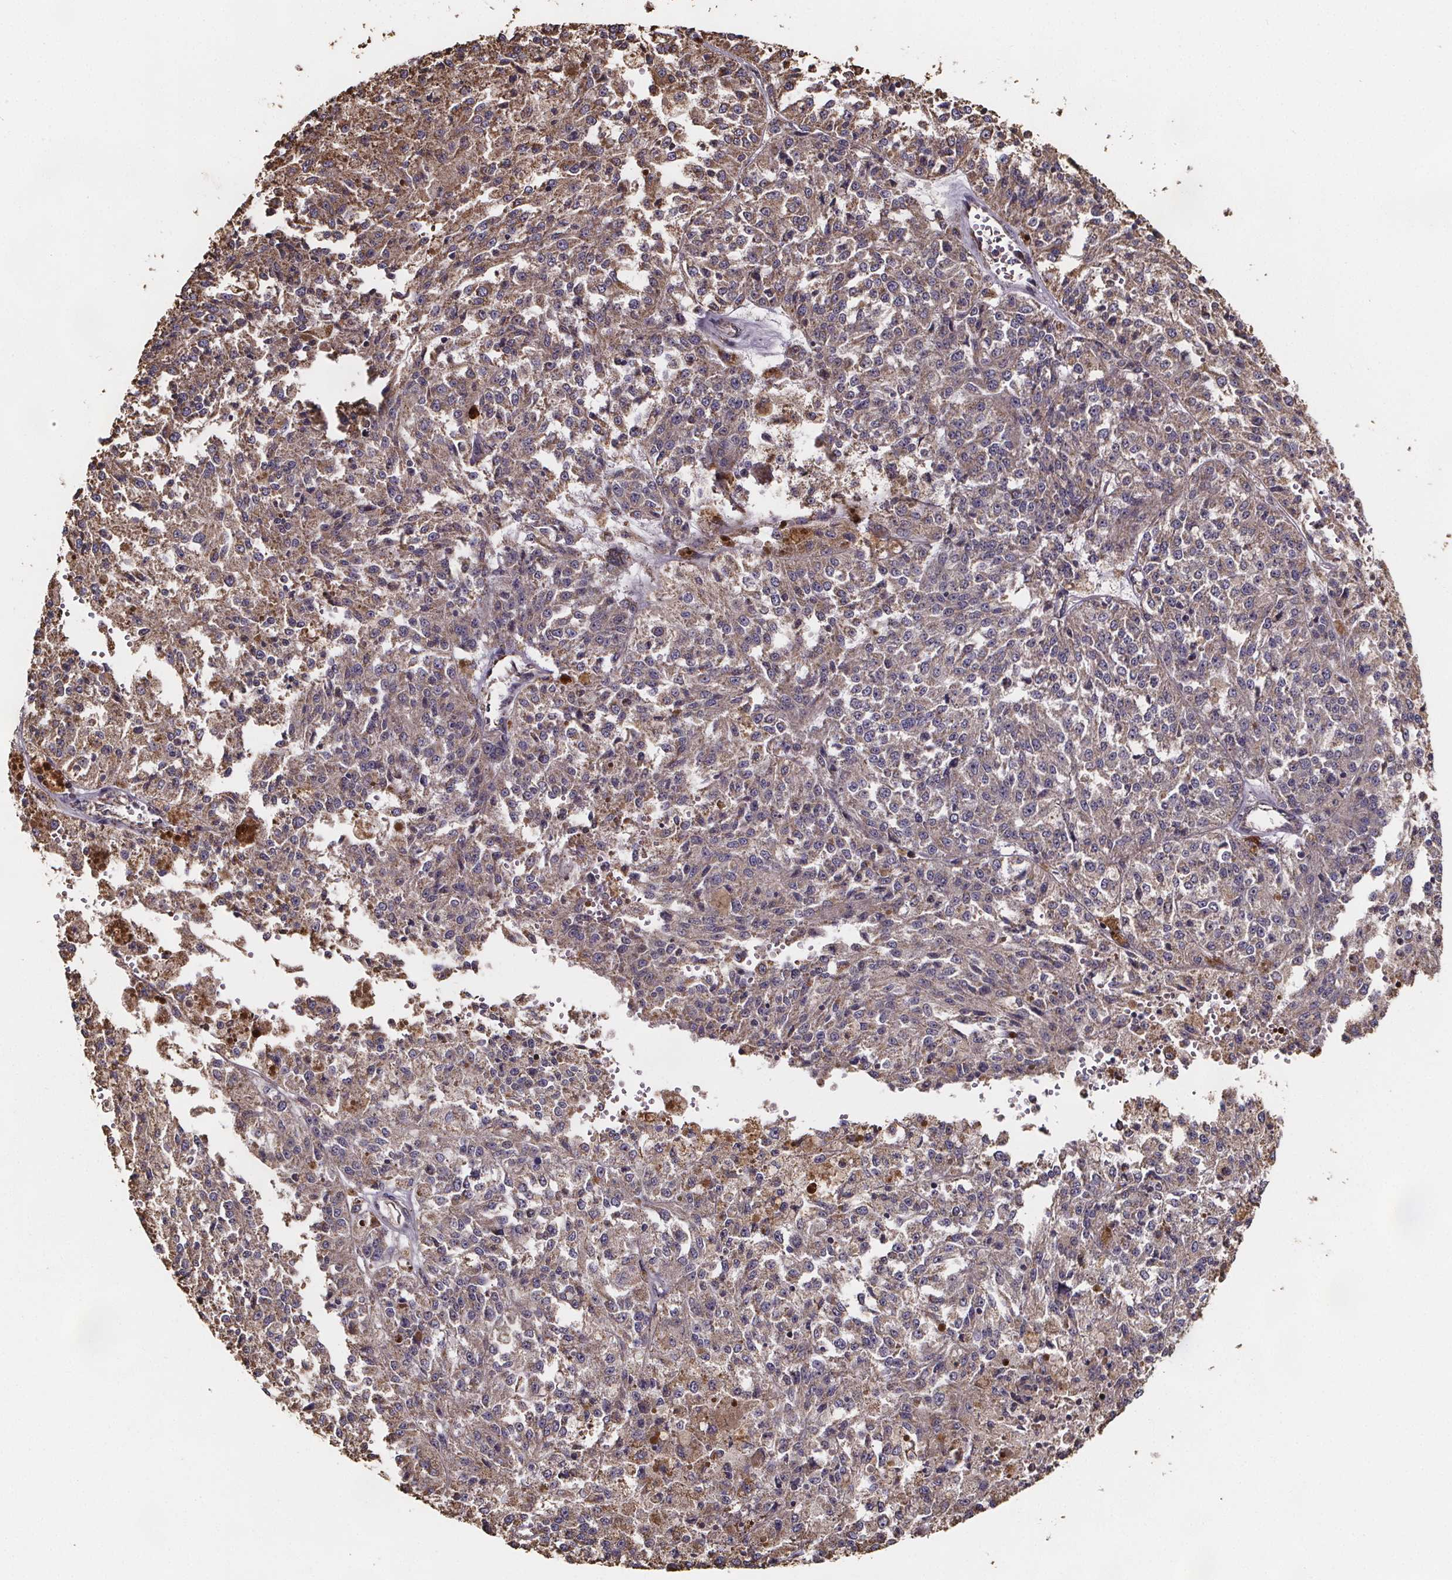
{"staining": {"intensity": "weak", "quantity": "<25%", "location": "cytoplasmic/membranous"}, "tissue": "melanoma", "cell_type": "Tumor cells", "image_type": "cancer", "snomed": [{"axis": "morphology", "description": "Malignant melanoma, Metastatic site"}, {"axis": "topography", "description": "Lymph node"}], "caption": "Protein analysis of melanoma shows no significant positivity in tumor cells.", "gene": "SLC35D2", "patient": {"sex": "female", "age": 64}}